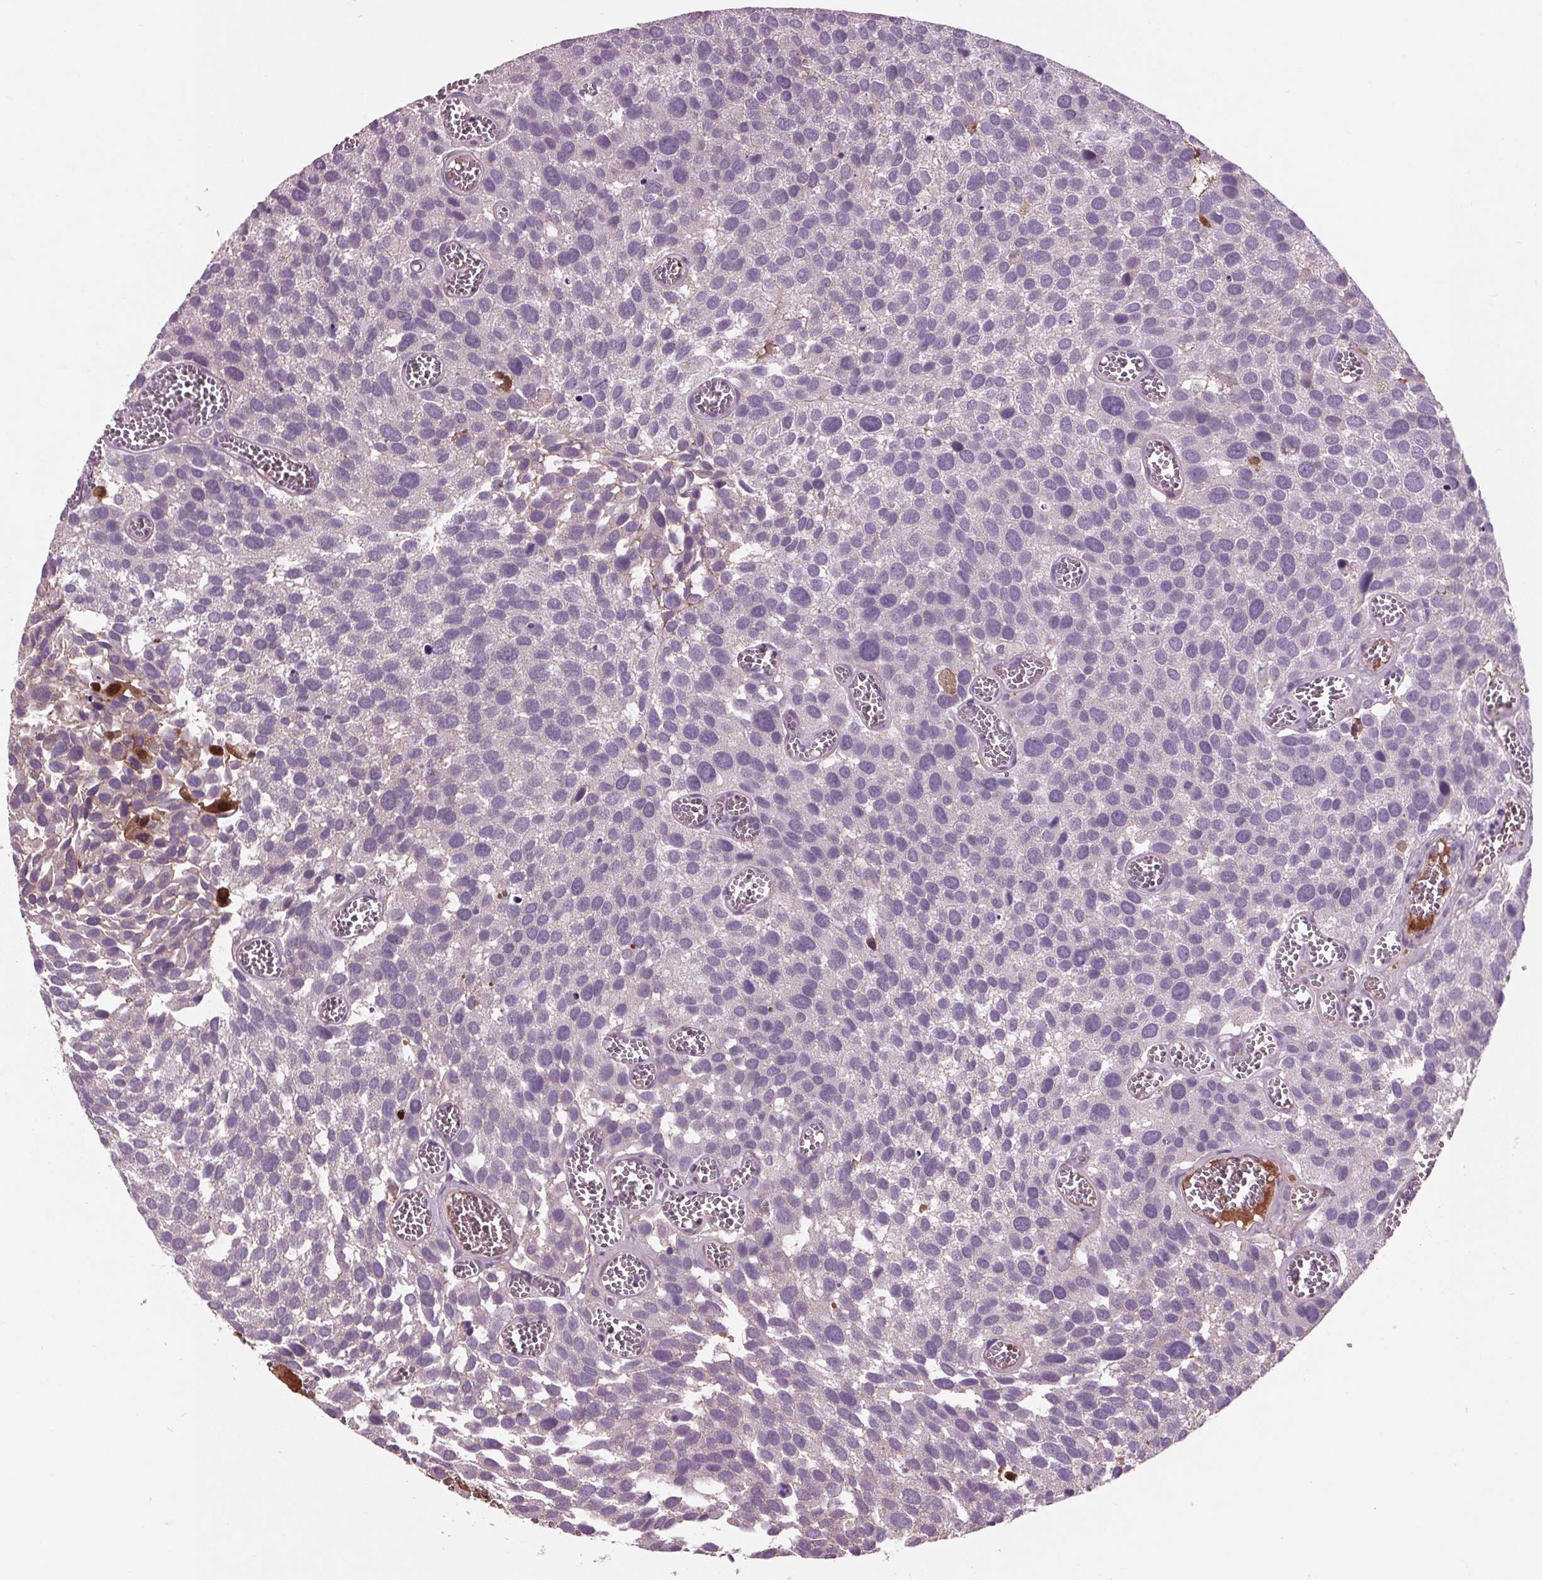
{"staining": {"intensity": "negative", "quantity": "none", "location": "none"}, "tissue": "urothelial cancer", "cell_type": "Tumor cells", "image_type": "cancer", "snomed": [{"axis": "morphology", "description": "Urothelial carcinoma, Low grade"}, {"axis": "topography", "description": "Urinary bladder"}], "caption": "This is a photomicrograph of immunohistochemistry (IHC) staining of urothelial cancer, which shows no expression in tumor cells.", "gene": "C6", "patient": {"sex": "female", "age": 69}}